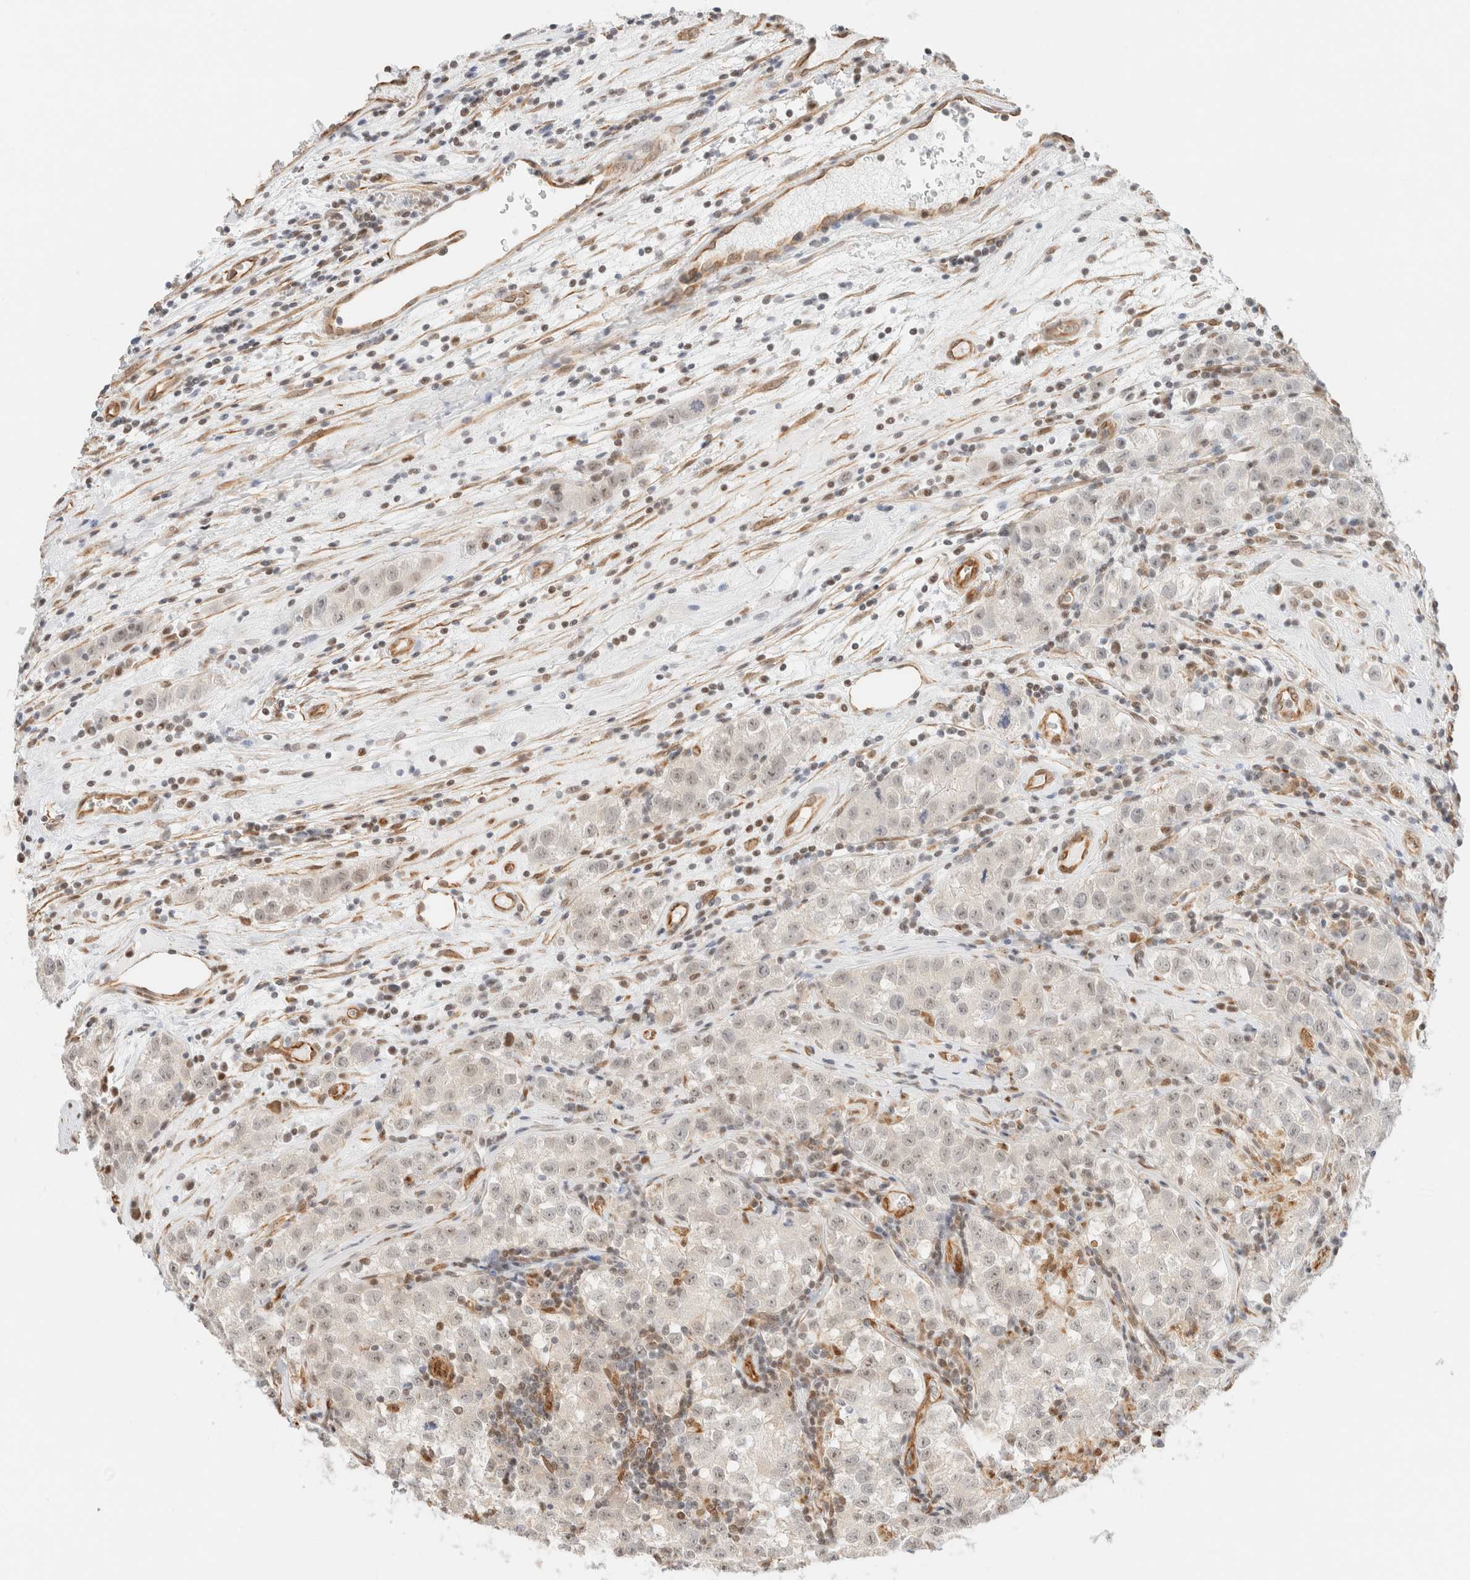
{"staining": {"intensity": "moderate", "quantity": "25%-75%", "location": "nuclear"}, "tissue": "testis cancer", "cell_type": "Tumor cells", "image_type": "cancer", "snomed": [{"axis": "morphology", "description": "Seminoma, NOS"}, {"axis": "morphology", "description": "Carcinoma, Embryonal, NOS"}, {"axis": "topography", "description": "Testis"}], "caption": "Human embryonal carcinoma (testis) stained for a protein (brown) displays moderate nuclear positive staining in about 25%-75% of tumor cells.", "gene": "ARID5A", "patient": {"sex": "male", "age": 43}}